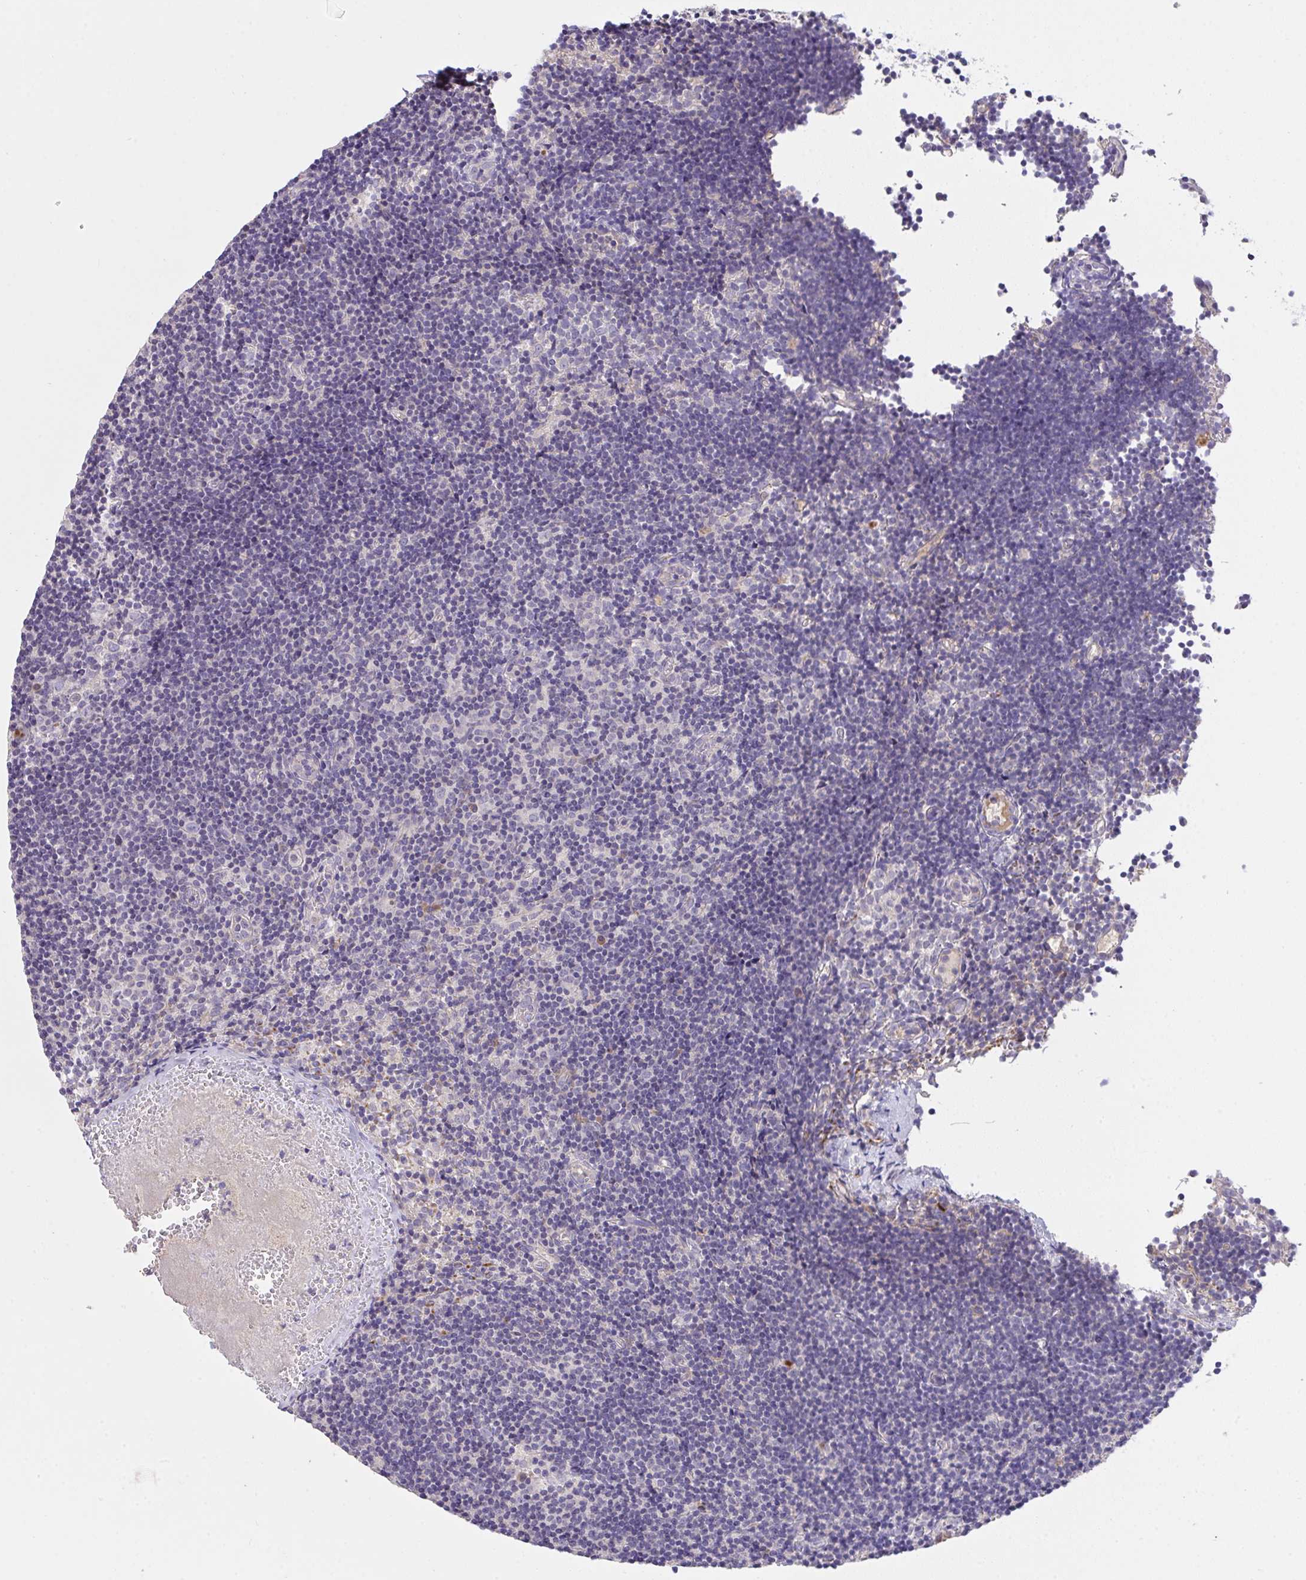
{"staining": {"intensity": "moderate", "quantity": "<25%", "location": "cytoplasmic/membranous"}, "tissue": "lymph node", "cell_type": "Germinal center cells", "image_type": "normal", "snomed": [{"axis": "morphology", "description": "Normal tissue, NOS"}, {"axis": "topography", "description": "Lymph node"}], "caption": "High-power microscopy captured an immunohistochemistry micrograph of benign lymph node, revealing moderate cytoplasmic/membranous staining in approximately <25% of germinal center cells.", "gene": "ZNF581", "patient": {"sex": "female", "age": 45}}